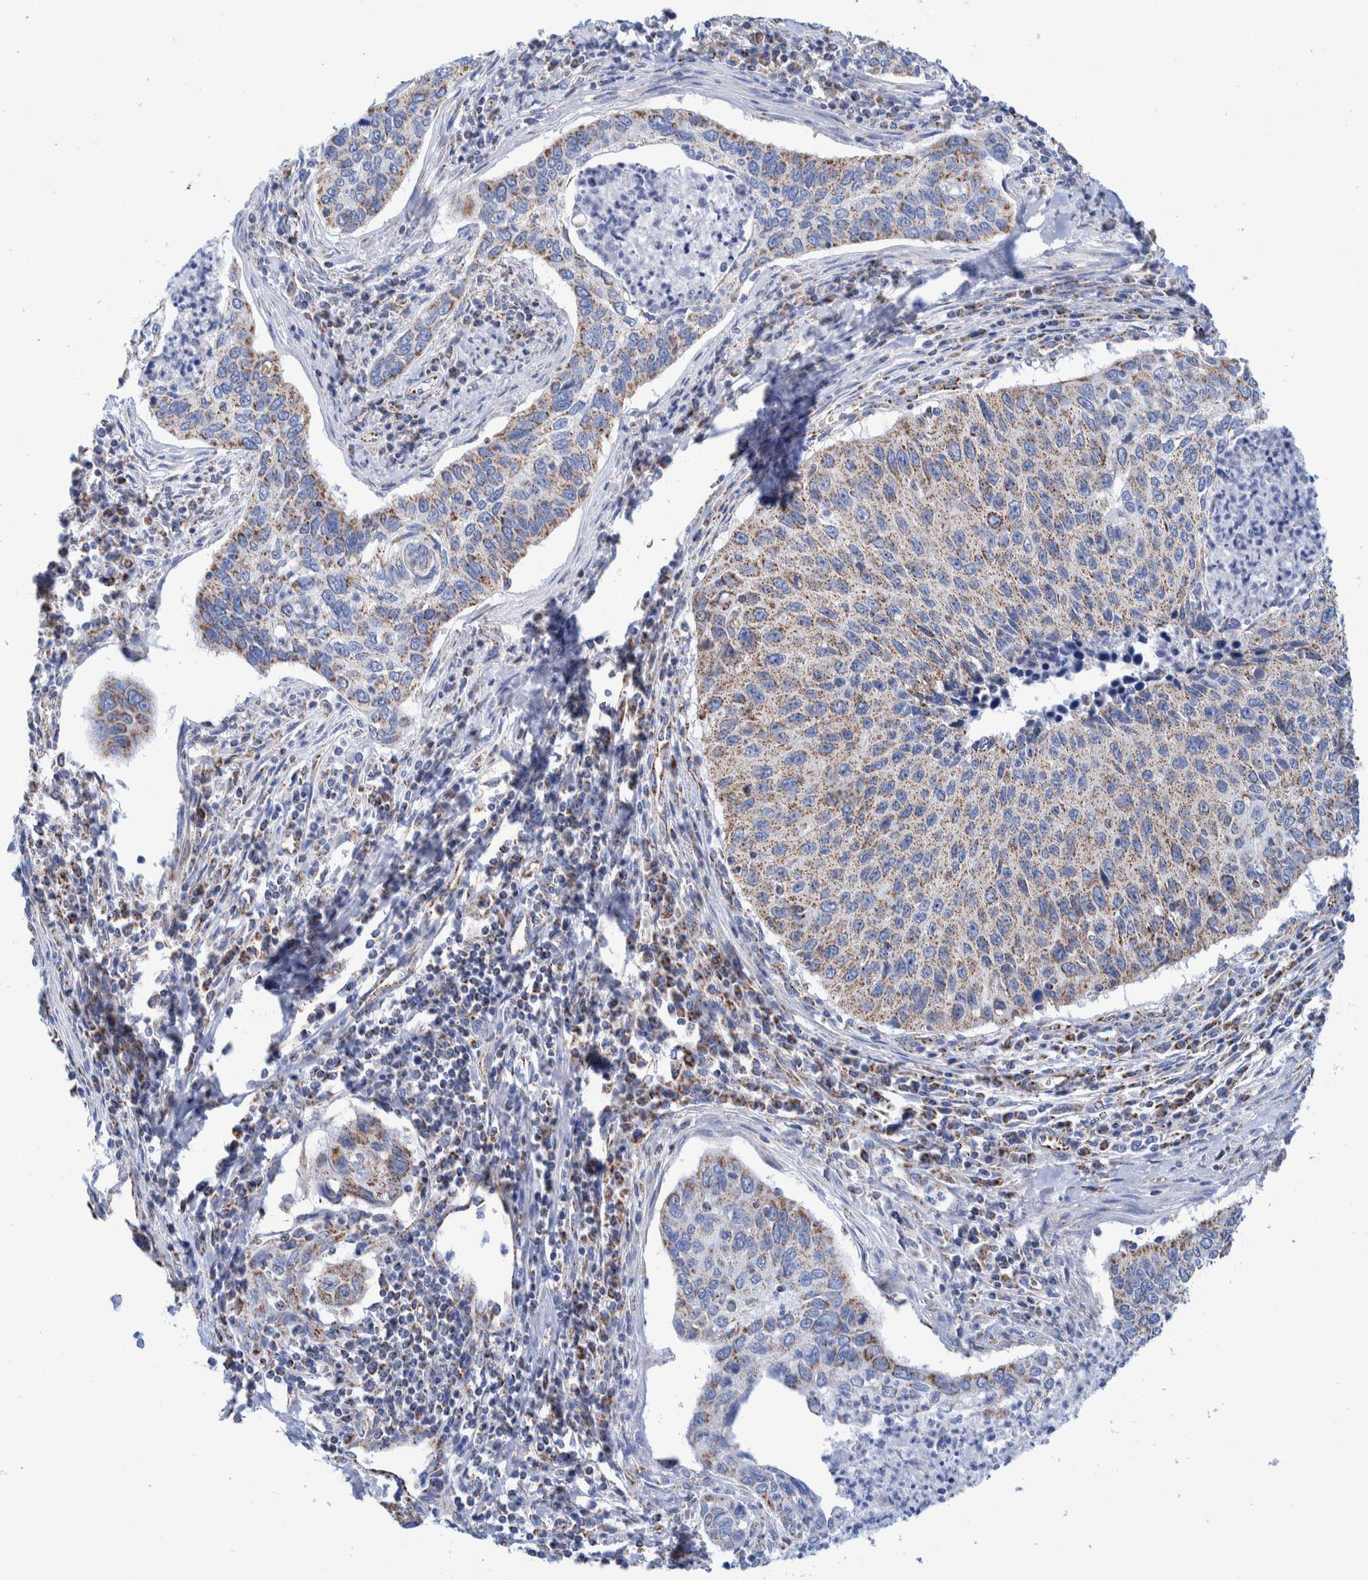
{"staining": {"intensity": "weak", "quantity": "25%-75%", "location": "cytoplasmic/membranous"}, "tissue": "cervical cancer", "cell_type": "Tumor cells", "image_type": "cancer", "snomed": [{"axis": "morphology", "description": "Squamous cell carcinoma, NOS"}, {"axis": "topography", "description": "Cervix"}], "caption": "Squamous cell carcinoma (cervical) tissue exhibits weak cytoplasmic/membranous expression in about 25%-75% of tumor cells The protein is stained brown, and the nuclei are stained in blue (DAB IHC with brightfield microscopy, high magnification).", "gene": "DECR1", "patient": {"sex": "female", "age": 53}}